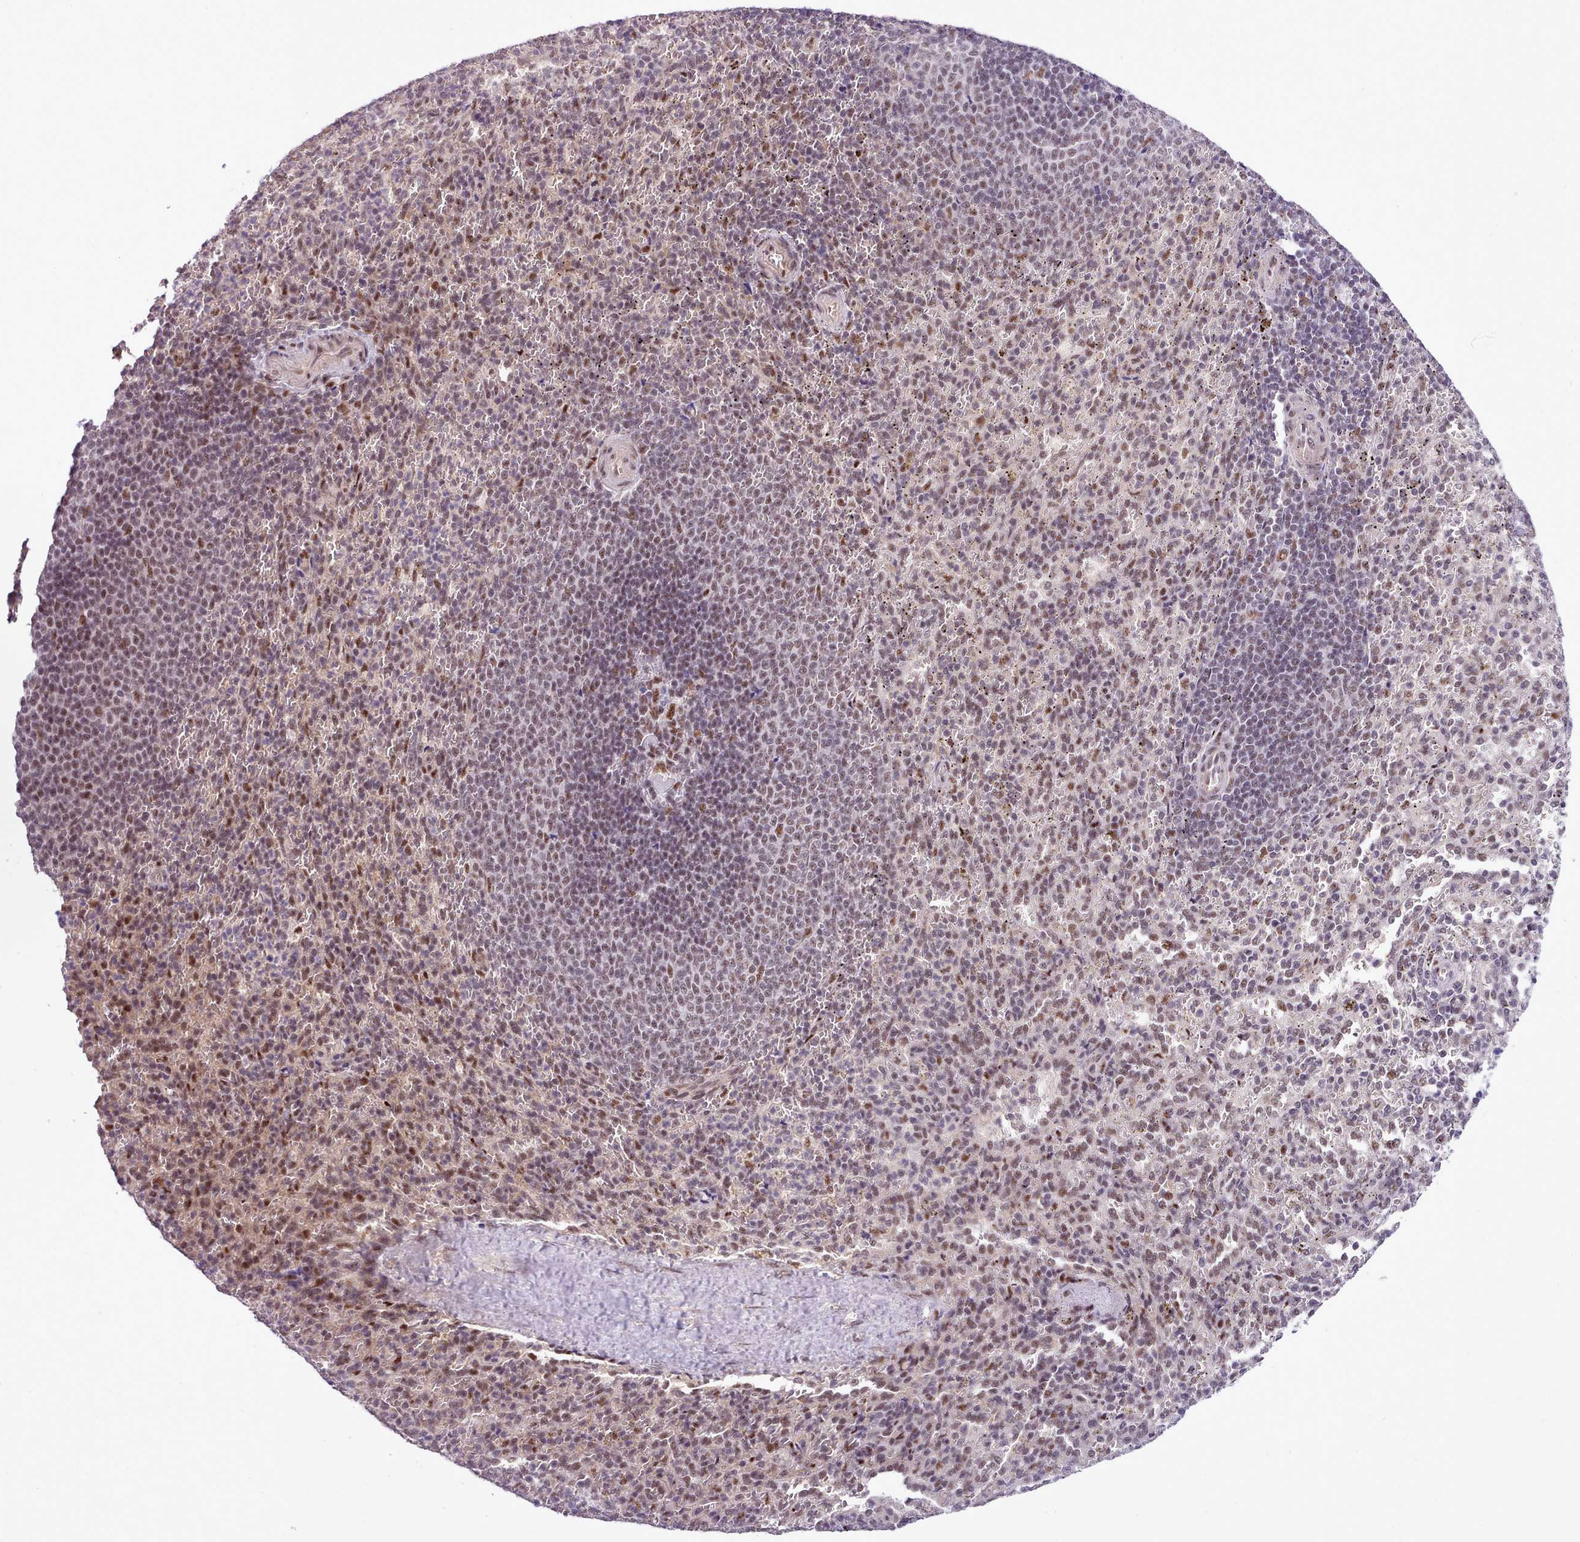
{"staining": {"intensity": "moderate", "quantity": "<25%", "location": "nuclear"}, "tissue": "spleen", "cell_type": "Cells in red pulp", "image_type": "normal", "snomed": [{"axis": "morphology", "description": "Normal tissue, NOS"}, {"axis": "topography", "description": "Spleen"}], "caption": "Immunohistochemical staining of benign spleen shows <25% levels of moderate nuclear protein positivity in approximately <25% of cells in red pulp. (Brightfield microscopy of DAB IHC at high magnification).", "gene": "HOXB7", "patient": {"sex": "female", "age": 21}}